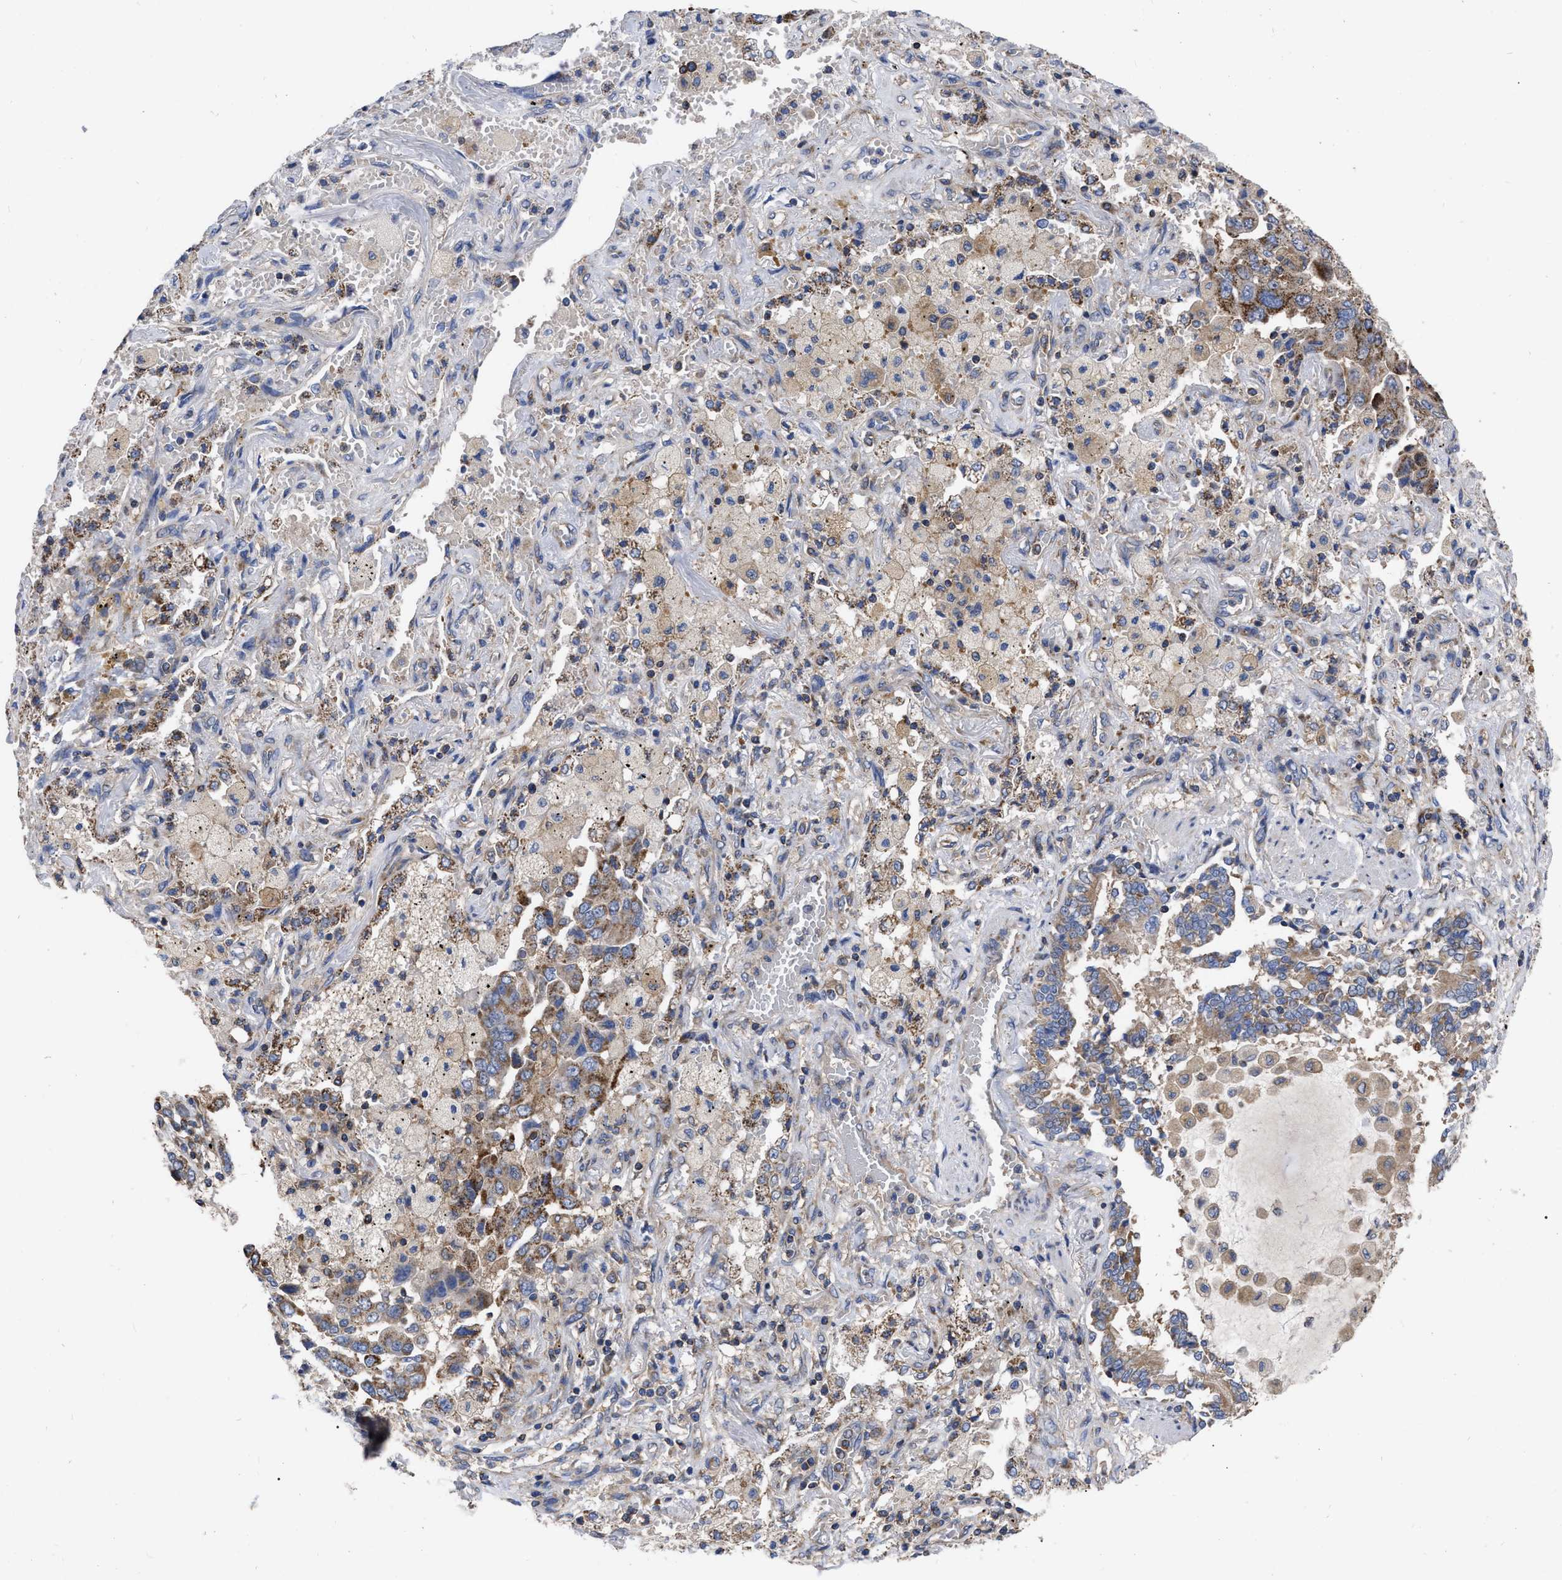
{"staining": {"intensity": "weak", "quantity": ">75%", "location": "cytoplasmic/membranous"}, "tissue": "lung cancer", "cell_type": "Tumor cells", "image_type": "cancer", "snomed": [{"axis": "morphology", "description": "Adenocarcinoma, NOS"}, {"axis": "topography", "description": "Lung"}], "caption": "Immunohistochemistry (IHC) of human lung adenocarcinoma exhibits low levels of weak cytoplasmic/membranous expression in about >75% of tumor cells. Immunohistochemistry stains the protein of interest in brown and the nuclei are stained blue.", "gene": "CDKN2C", "patient": {"sex": "female", "age": 65}}